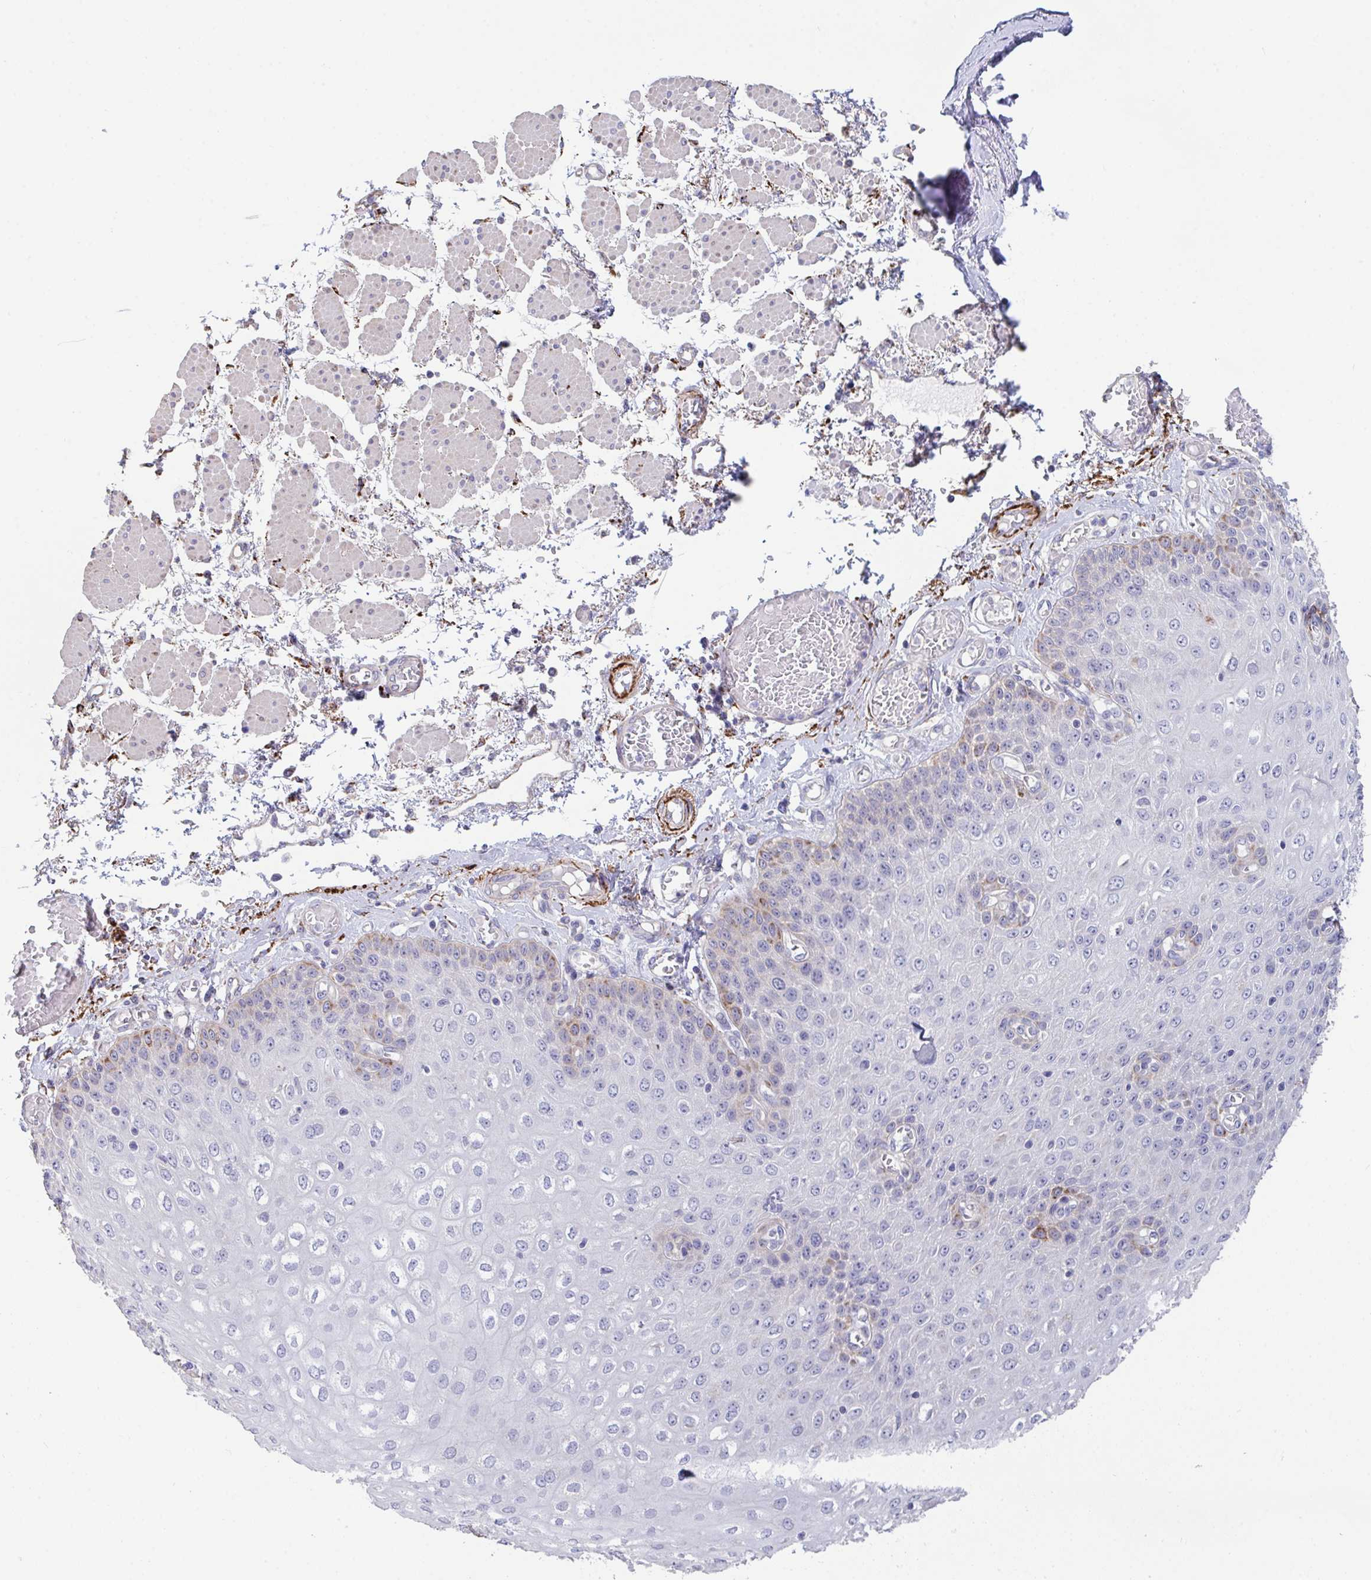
{"staining": {"intensity": "strong", "quantity": "<25%", "location": "cytoplasmic/membranous"}, "tissue": "esophagus", "cell_type": "Squamous epithelial cells", "image_type": "normal", "snomed": [{"axis": "morphology", "description": "Normal tissue, NOS"}, {"axis": "morphology", "description": "Adenocarcinoma, NOS"}, {"axis": "topography", "description": "Esophagus"}], "caption": "Immunohistochemical staining of normal human esophagus demonstrates medium levels of strong cytoplasmic/membranous expression in about <25% of squamous epithelial cells. (Stains: DAB in brown, nuclei in blue, Microscopy: brightfield microscopy at high magnification).", "gene": "FAM156A", "patient": {"sex": "male", "age": 81}}